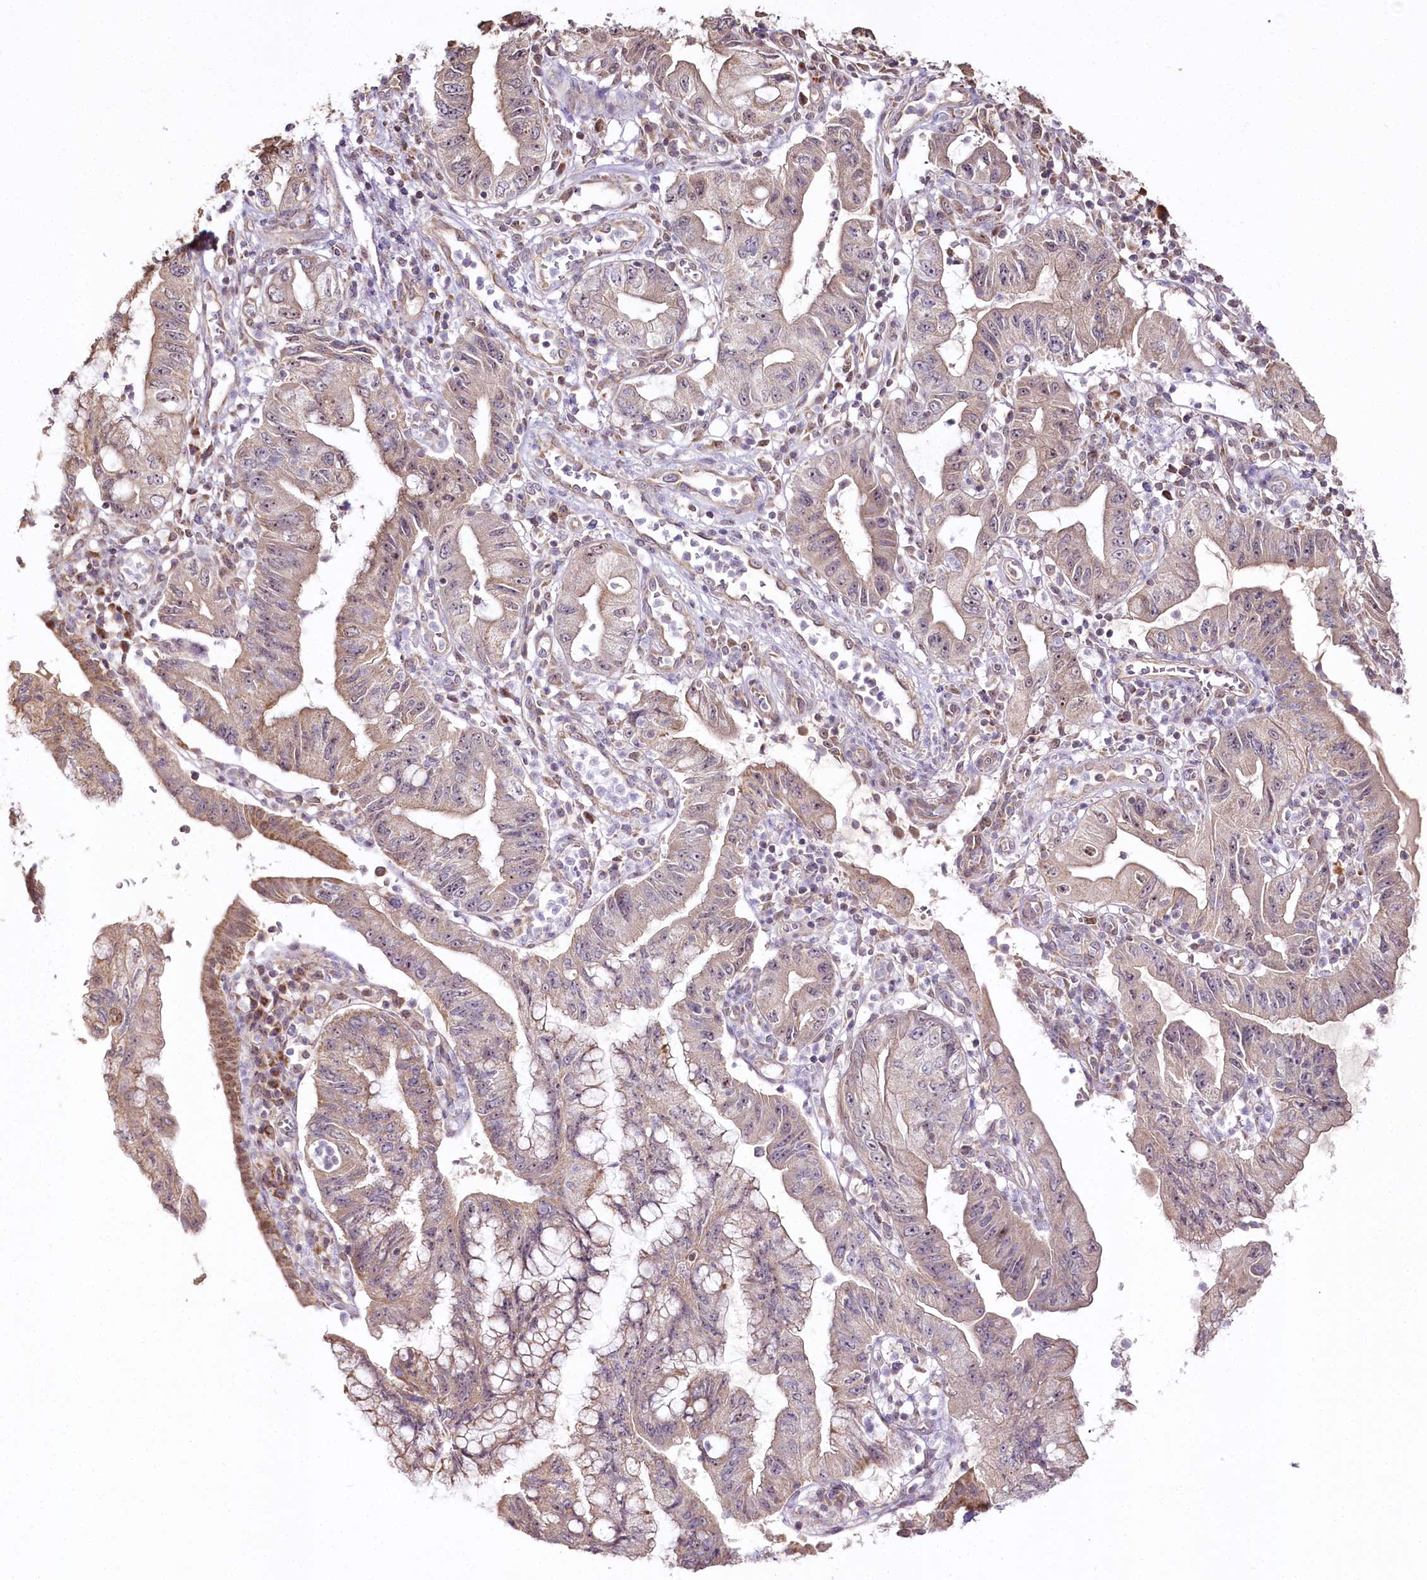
{"staining": {"intensity": "weak", "quantity": ">75%", "location": "cytoplasmic/membranous"}, "tissue": "pancreatic cancer", "cell_type": "Tumor cells", "image_type": "cancer", "snomed": [{"axis": "morphology", "description": "Adenocarcinoma, NOS"}, {"axis": "topography", "description": "Pancreas"}], "caption": "A histopathology image of human pancreatic cancer stained for a protein displays weak cytoplasmic/membranous brown staining in tumor cells. The staining is performed using DAB (3,3'-diaminobenzidine) brown chromogen to label protein expression. The nuclei are counter-stained blue using hematoxylin.", "gene": "ZNF226", "patient": {"sex": "female", "age": 73}}